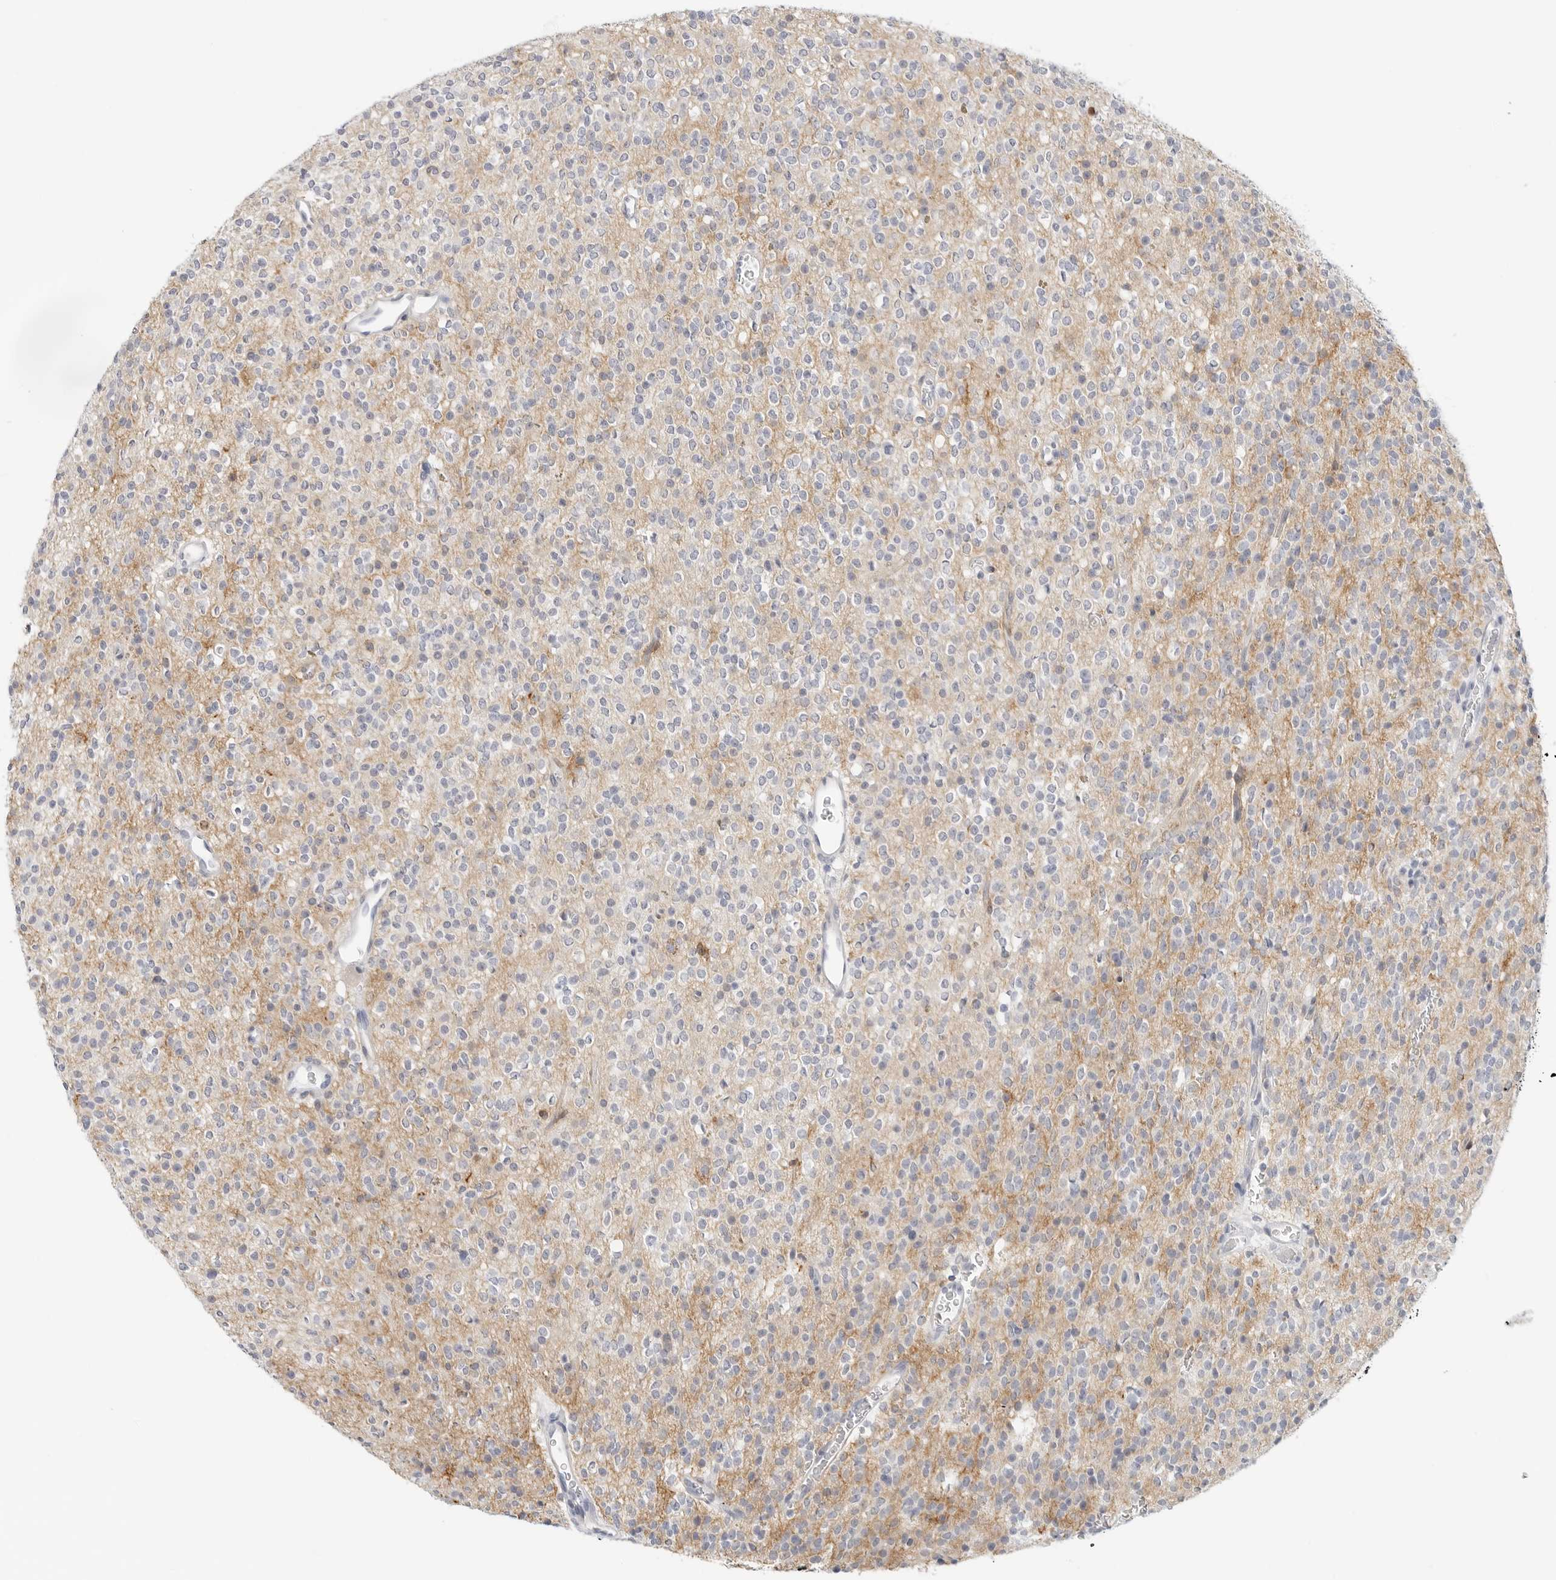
{"staining": {"intensity": "negative", "quantity": "none", "location": "none"}, "tissue": "glioma", "cell_type": "Tumor cells", "image_type": "cancer", "snomed": [{"axis": "morphology", "description": "Glioma, malignant, High grade"}, {"axis": "topography", "description": "Brain"}], "caption": "Immunohistochemistry (IHC) micrograph of high-grade glioma (malignant) stained for a protein (brown), which exhibits no expression in tumor cells.", "gene": "SLC9A3R1", "patient": {"sex": "male", "age": 34}}